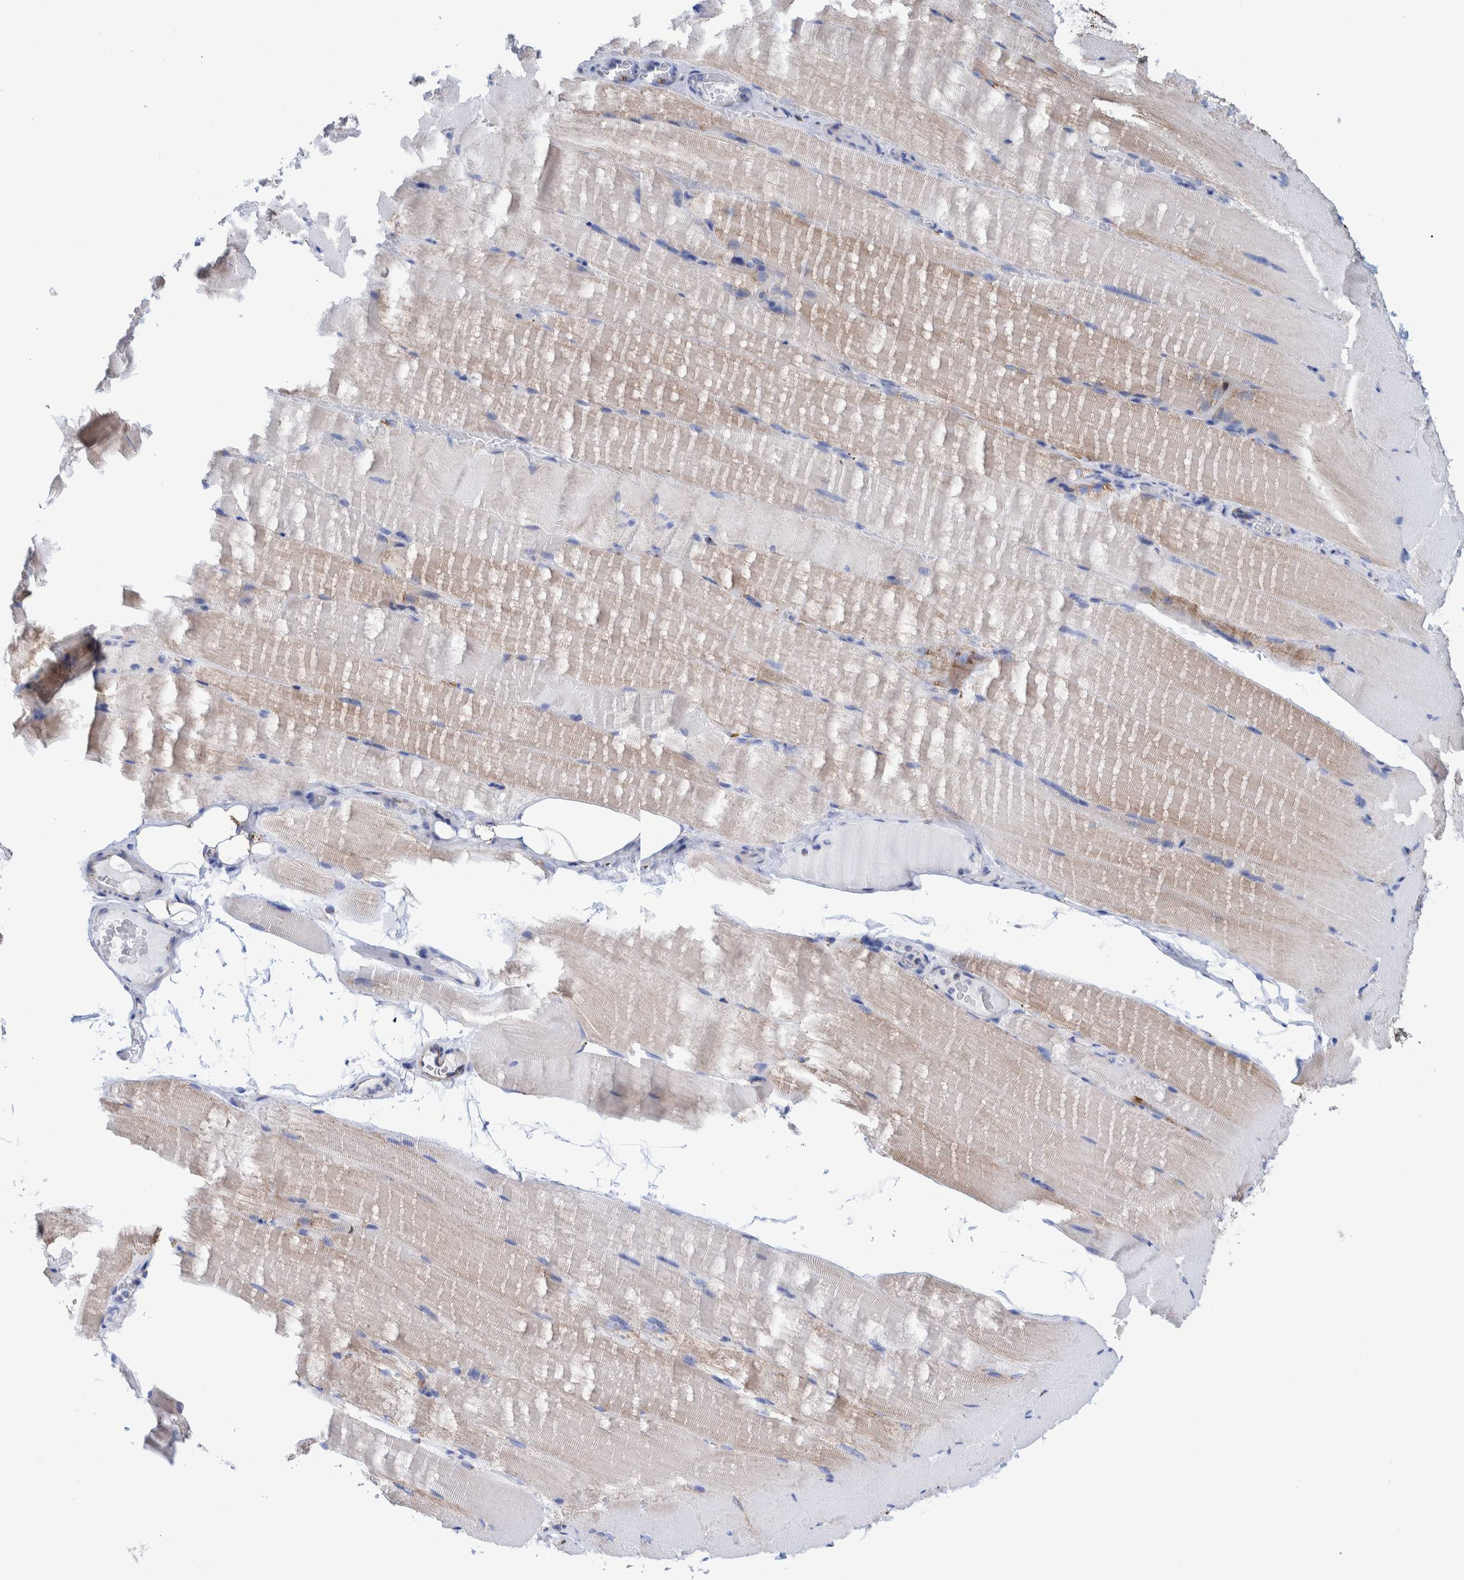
{"staining": {"intensity": "weak", "quantity": "25%-75%", "location": "cytoplasmic/membranous"}, "tissue": "skeletal muscle", "cell_type": "Myocytes", "image_type": "normal", "snomed": [{"axis": "morphology", "description": "Normal tissue, NOS"}, {"axis": "topography", "description": "Skeletal muscle"}, {"axis": "topography", "description": "Parathyroid gland"}], "caption": "Immunohistochemical staining of benign skeletal muscle shows low levels of weak cytoplasmic/membranous positivity in about 25%-75% of myocytes. (Stains: DAB (3,3'-diaminobenzidine) in brown, nuclei in blue, Microscopy: brightfield microscopy at high magnification).", "gene": "DECR1", "patient": {"sex": "female", "age": 37}}